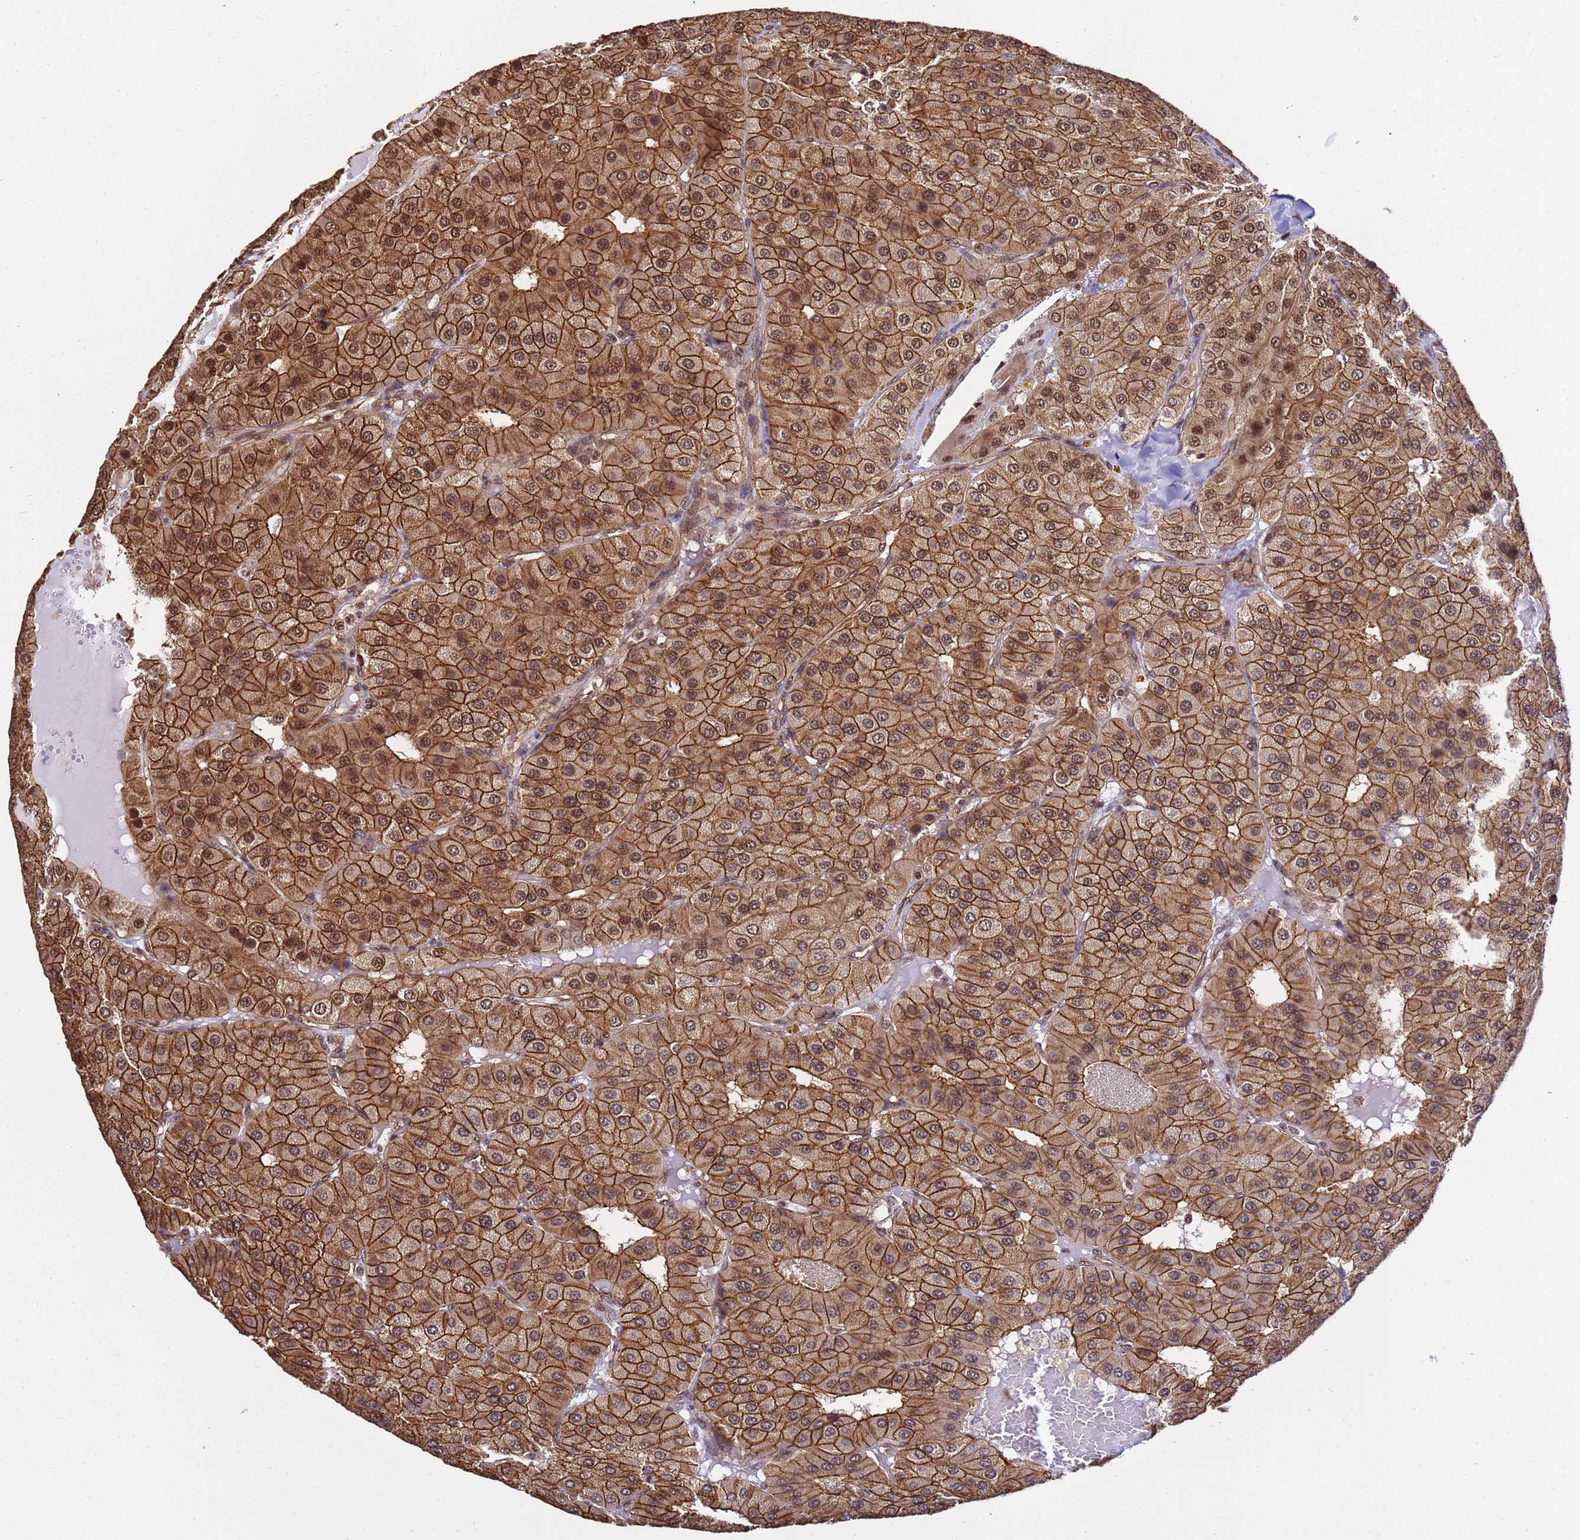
{"staining": {"intensity": "strong", "quantity": ">75%", "location": "cytoplasmic/membranous,nuclear"}, "tissue": "parathyroid gland", "cell_type": "Glandular cells", "image_type": "normal", "snomed": [{"axis": "morphology", "description": "Normal tissue, NOS"}, {"axis": "morphology", "description": "Adenoma, NOS"}, {"axis": "topography", "description": "Parathyroid gland"}], "caption": "Glandular cells demonstrate high levels of strong cytoplasmic/membranous,nuclear staining in approximately >75% of cells in normal parathyroid gland.", "gene": "SYF2", "patient": {"sex": "female", "age": 86}}